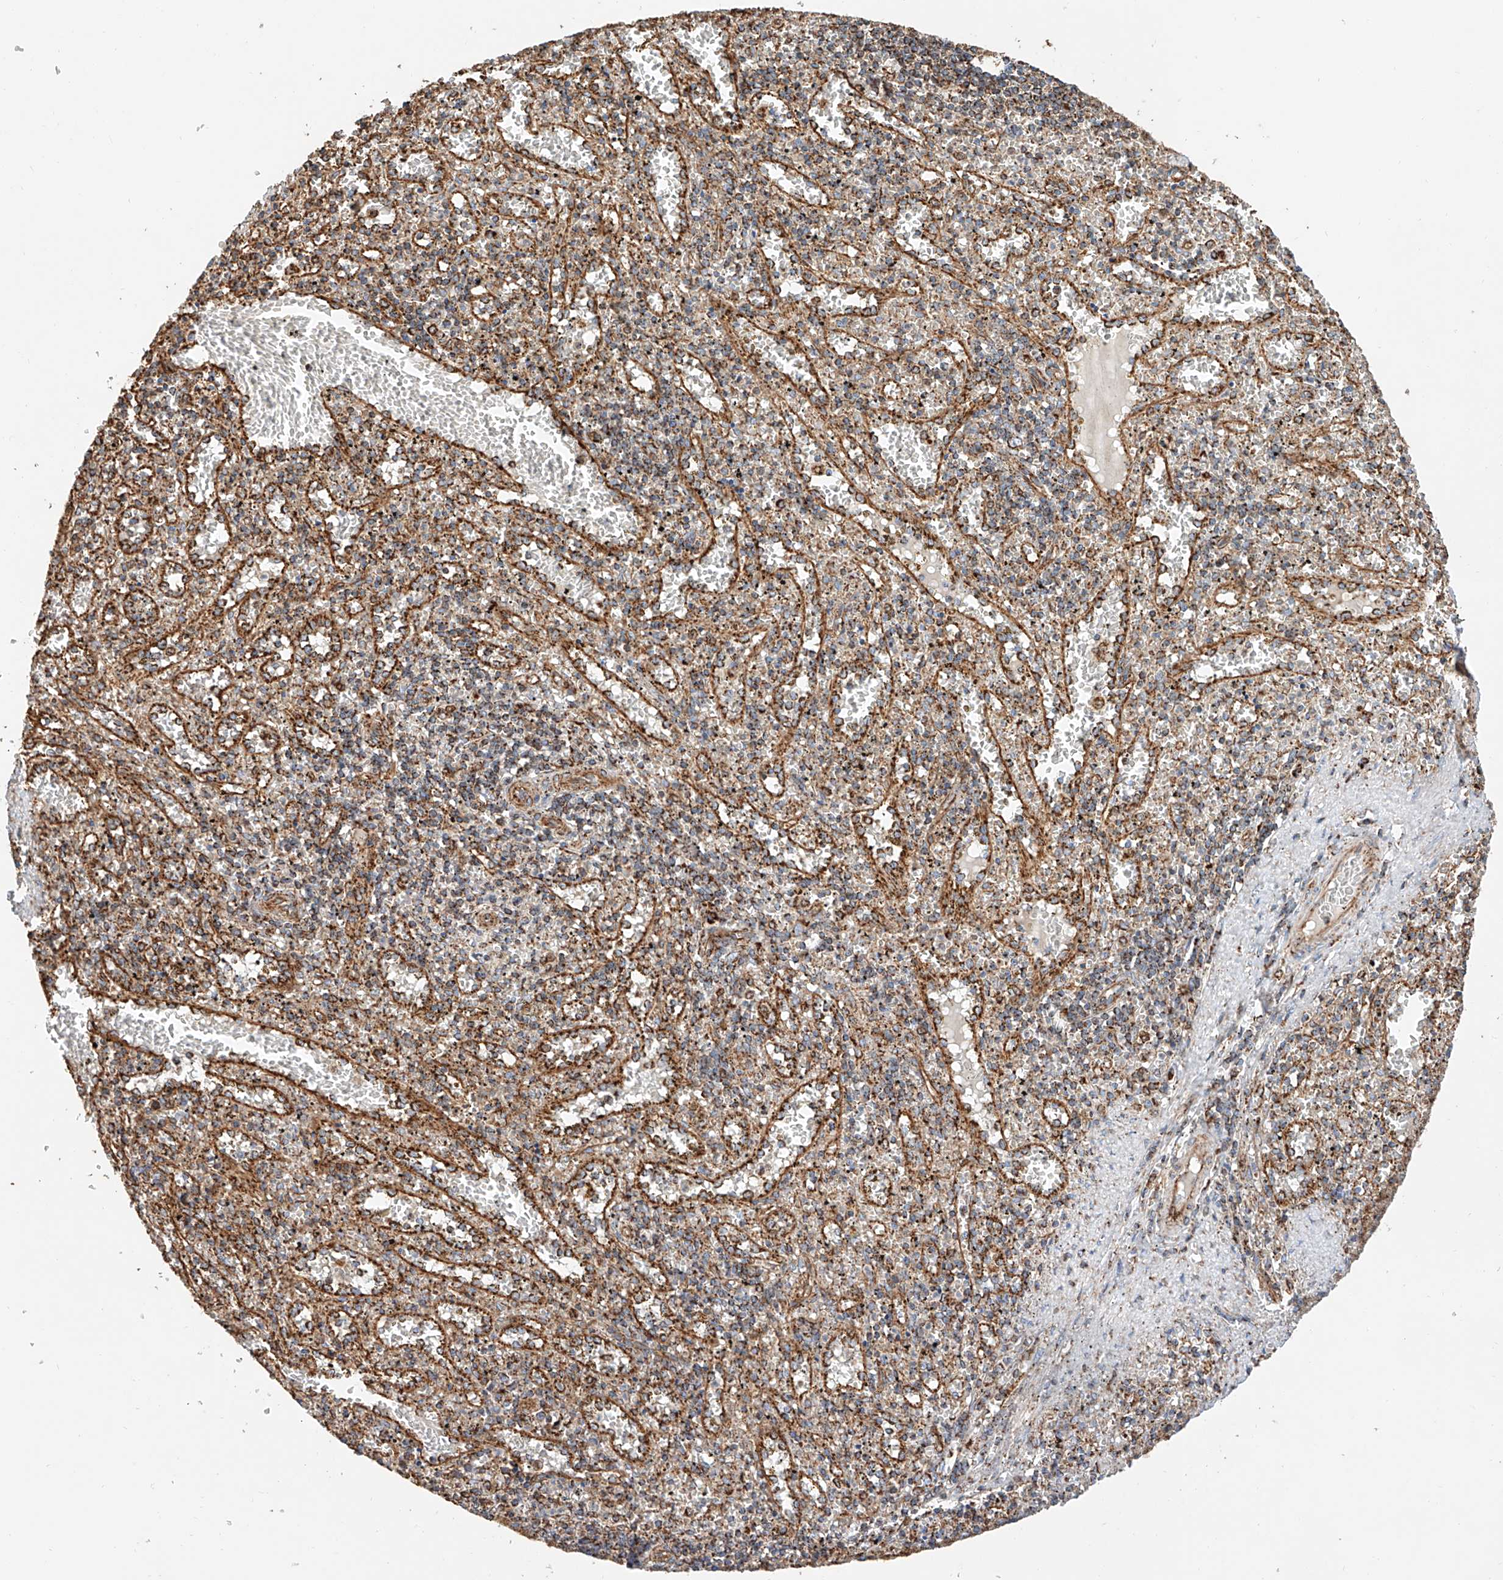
{"staining": {"intensity": "moderate", "quantity": "25%-75%", "location": "cytoplasmic/membranous"}, "tissue": "spleen", "cell_type": "Cells in red pulp", "image_type": "normal", "snomed": [{"axis": "morphology", "description": "Normal tissue, NOS"}, {"axis": "topography", "description": "Spleen"}], "caption": "Spleen stained with immunohistochemistry (IHC) shows moderate cytoplasmic/membranous expression in about 25%-75% of cells in red pulp.", "gene": "NDUFV3", "patient": {"sex": "male", "age": 11}}